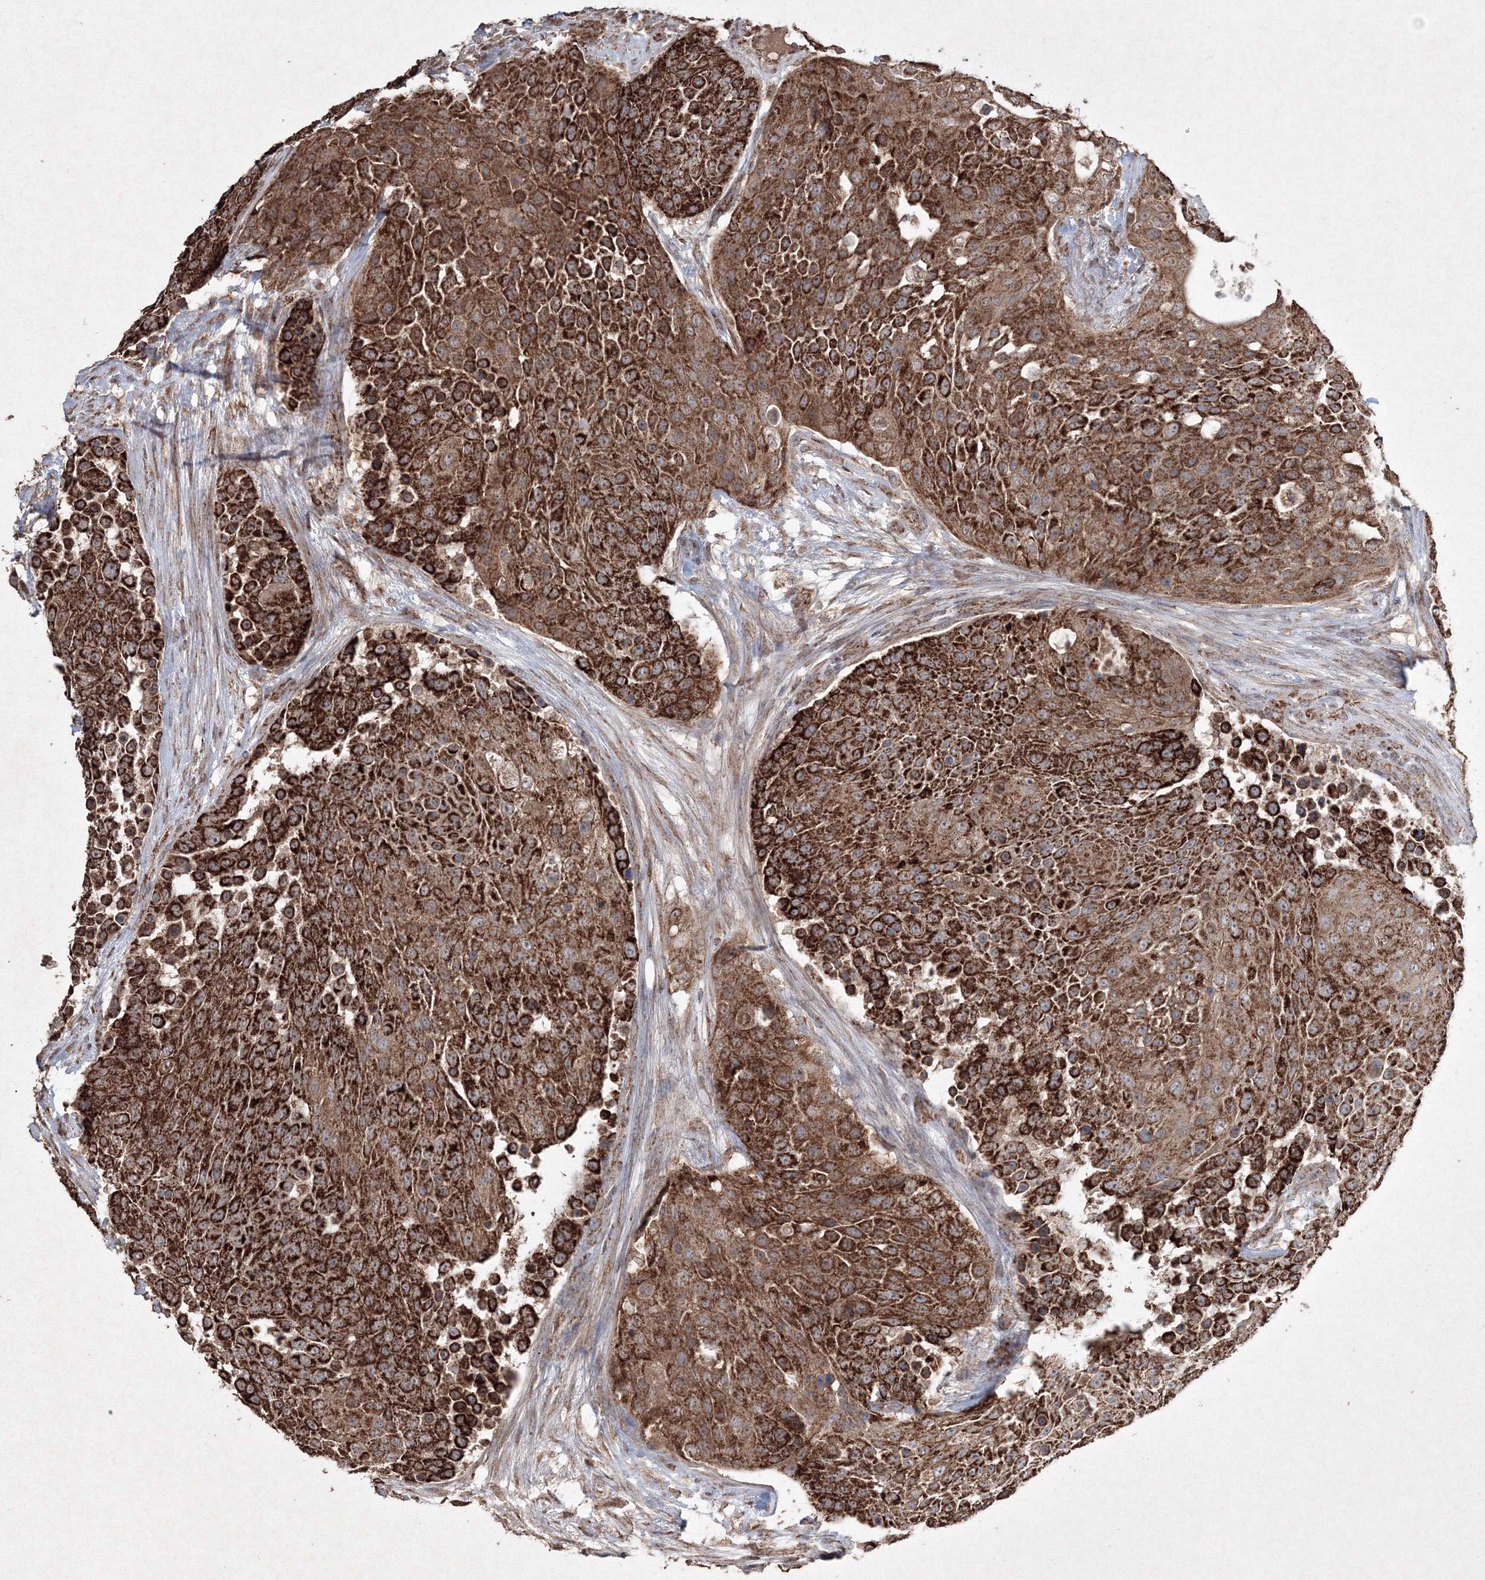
{"staining": {"intensity": "strong", "quantity": ">75%", "location": "cytoplasmic/membranous"}, "tissue": "urothelial cancer", "cell_type": "Tumor cells", "image_type": "cancer", "snomed": [{"axis": "morphology", "description": "Urothelial carcinoma, High grade"}, {"axis": "topography", "description": "Urinary bladder"}], "caption": "Immunohistochemistry (IHC) photomicrograph of neoplastic tissue: urothelial cancer stained using immunohistochemistry displays high levels of strong protein expression localized specifically in the cytoplasmic/membranous of tumor cells, appearing as a cytoplasmic/membranous brown color.", "gene": "GRSF1", "patient": {"sex": "female", "age": 63}}